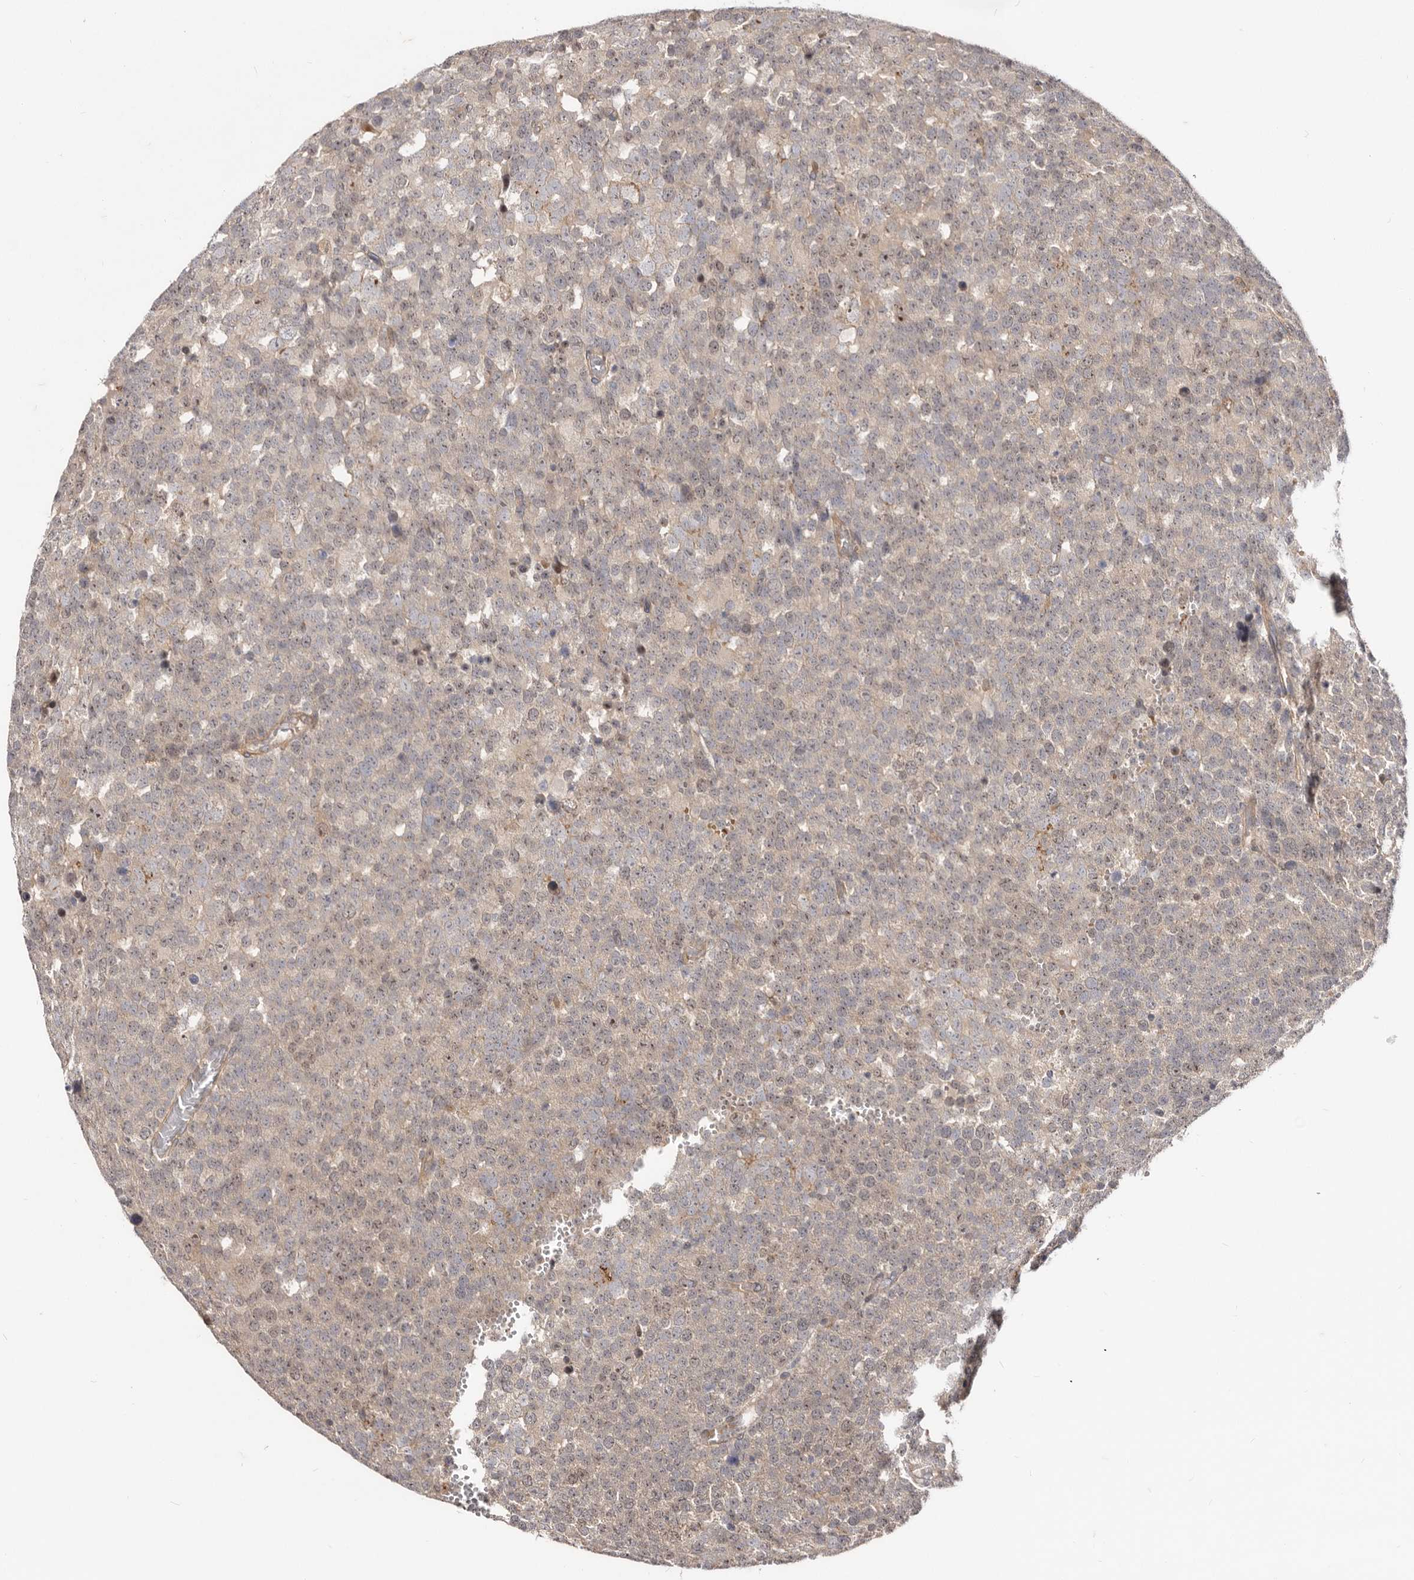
{"staining": {"intensity": "weak", "quantity": "25%-75%", "location": "nuclear"}, "tissue": "testis cancer", "cell_type": "Tumor cells", "image_type": "cancer", "snomed": [{"axis": "morphology", "description": "Seminoma, NOS"}, {"axis": "topography", "description": "Testis"}], "caption": "Seminoma (testis) stained with a protein marker reveals weak staining in tumor cells.", "gene": "GPATCH4", "patient": {"sex": "male", "age": 71}}